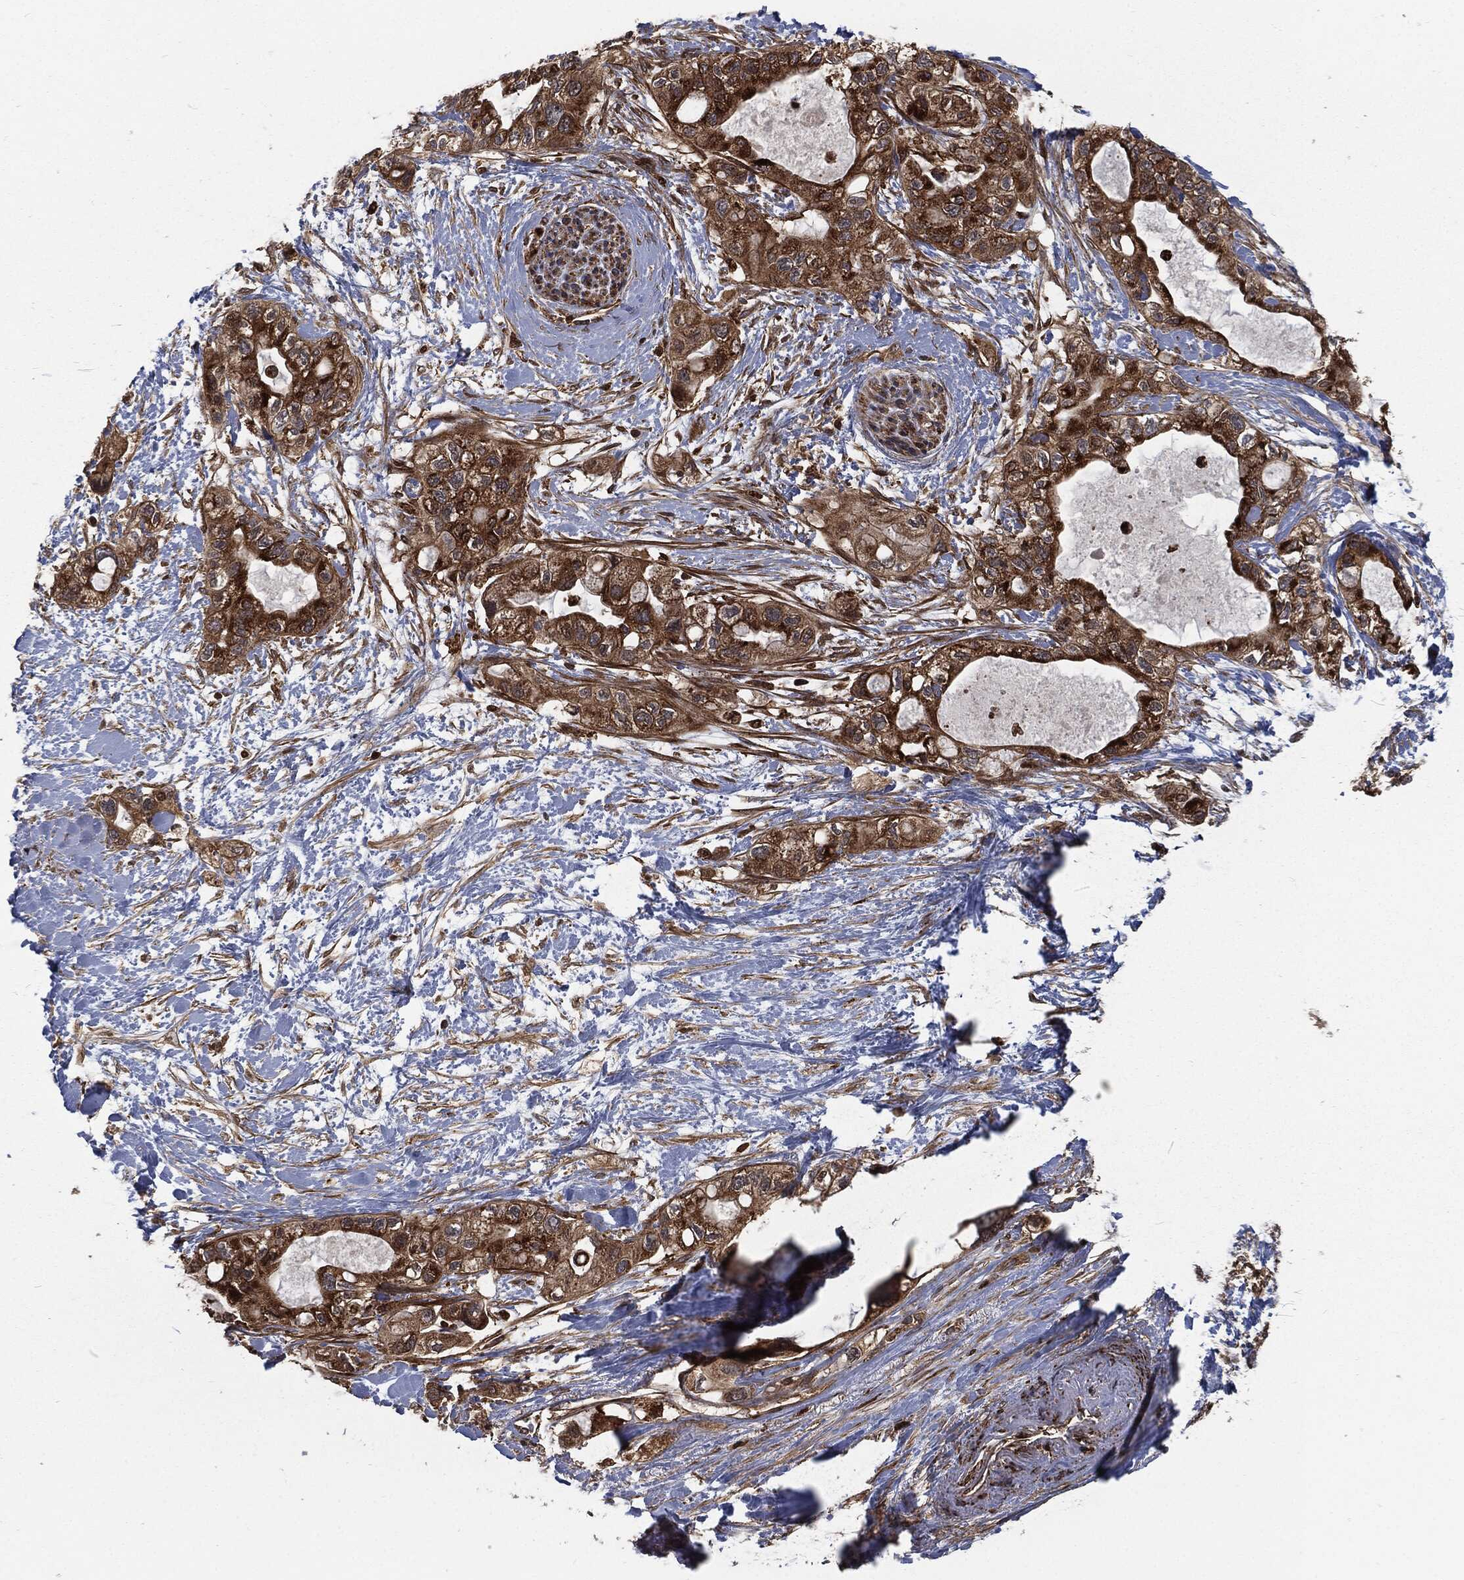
{"staining": {"intensity": "strong", "quantity": "25%-75%", "location": "cytoplasmic/membranous"}, "tissue": "pancreatic cancer", "cell_type": "Tumor cells", "image_type": "cancer", "snomed": [{"axis": "morphology", "description": "Adenocarcinoma, NOS"}, {"axis": "topography", "description": "Pancreas"}], "caption": "IHC histopathology image of pancreatic adenocarcinoma stained for a protein (brown), which exhibits high levels of strong cytoplasmic/membranous expression in about 25%-75% of tumor cells.", "gene": "RFTN1", "patient": {"sex": "female", "age": 56}}